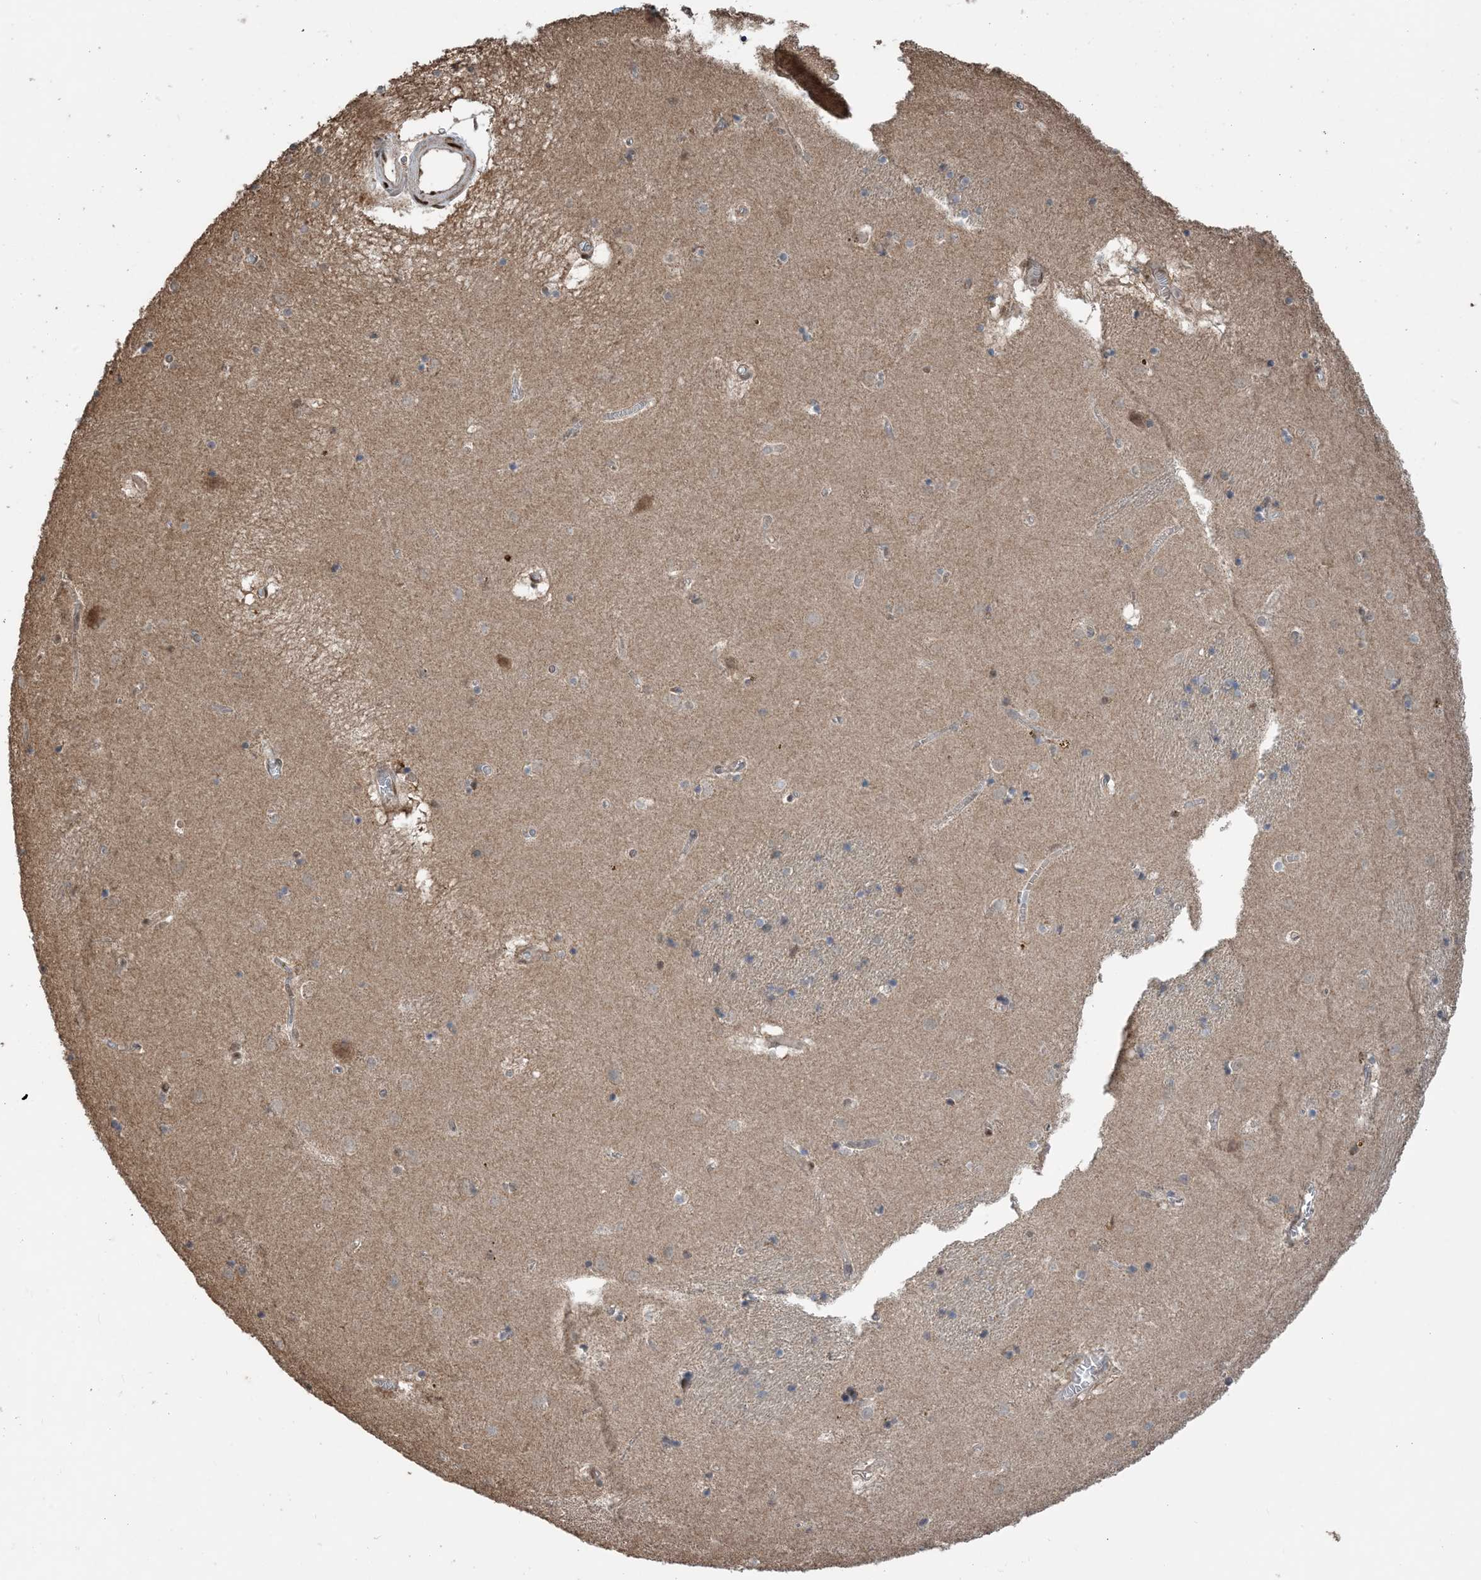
{"staining": {"intensity": "weak", "quantity": "<25%", "location": "cytoplasmic/membranous"}, "tissue": "caudate", "cell_type": "Glial cells", "image_type": "normal", "snomed": [{"axis": "morphology", "description": "Normal tissue, NOS"}, {"axis": "topography", "description": "Lateral ventricle wall"}], "caption": "Immunohistochemistry (IHC) histopathology image of unremarkable caudate: caudate stained with DAB (3,3'-diaminobenzidine) demonstrates no significant protein positivity in glial cells.", "gene": "HSPA1A", "patient": {"sex": "male", "age": 70}}